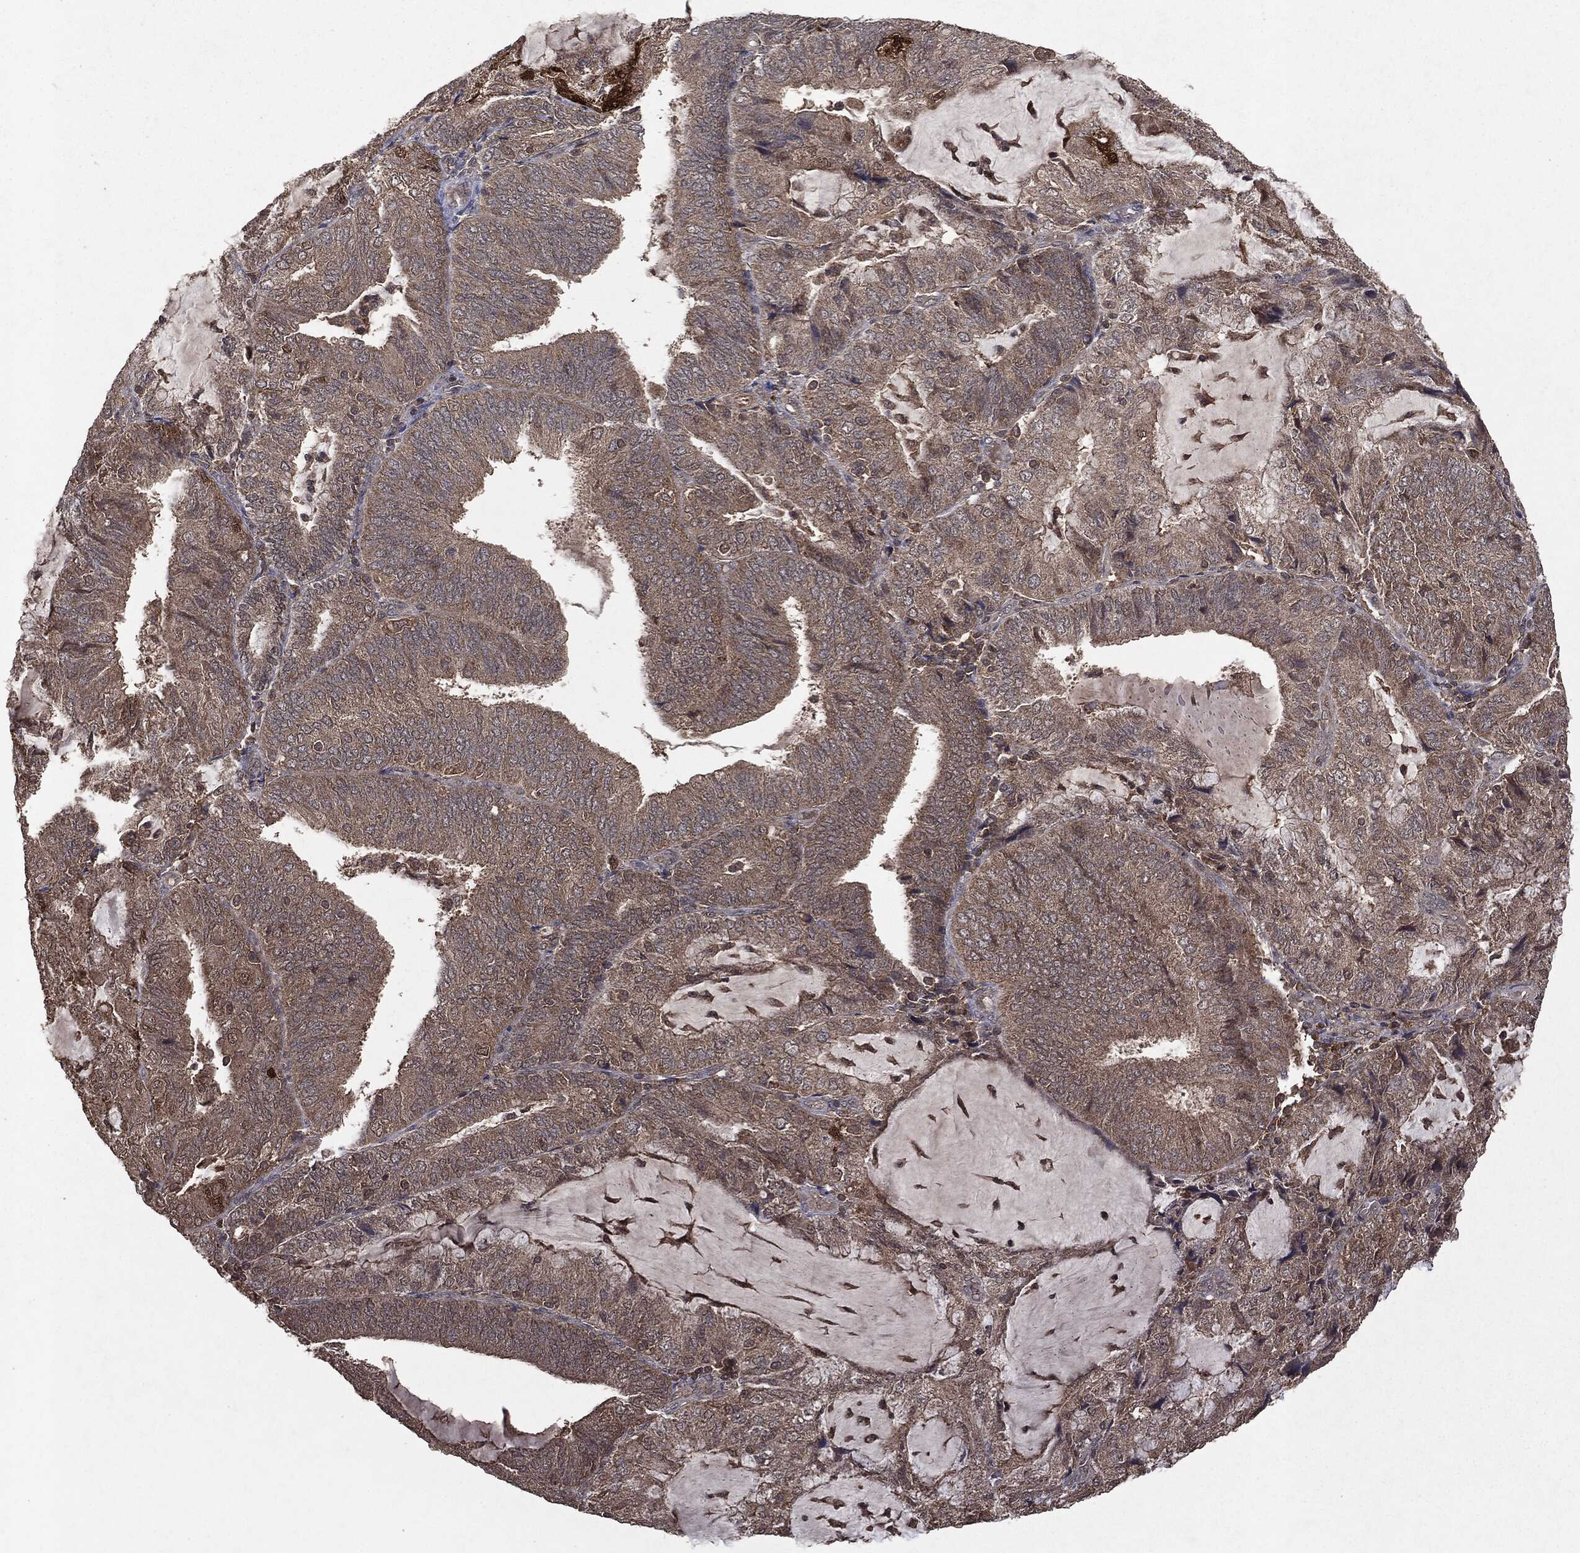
{"staining": {"intensity": "weak", "quantity": "25%-75%", "location": "cytoplasmic/membranous"}, "tissue": "endometrial cancer", "cell_type": "Tumor cells", "image_type": "cancer", "snomed": [{"axis": "morphology", "description": "Adenocarcinoma, NOS"}, {"axis": "topography", "description": "Endometrium"}], "caption": "Immunohistochemistry (IHC) of endometrial cancer exhibits low levels of weak cytoplasmic/membranous staining in about 25%-75% of tumor cells. The staining was performed using DAB (3,3'-diaminobenzidine), with brown indicating positive protein expression. Nuclei are stained blue with hematoxylin.", "gene": "MTOR", "patient": {"sex": "female", "age": 81}}